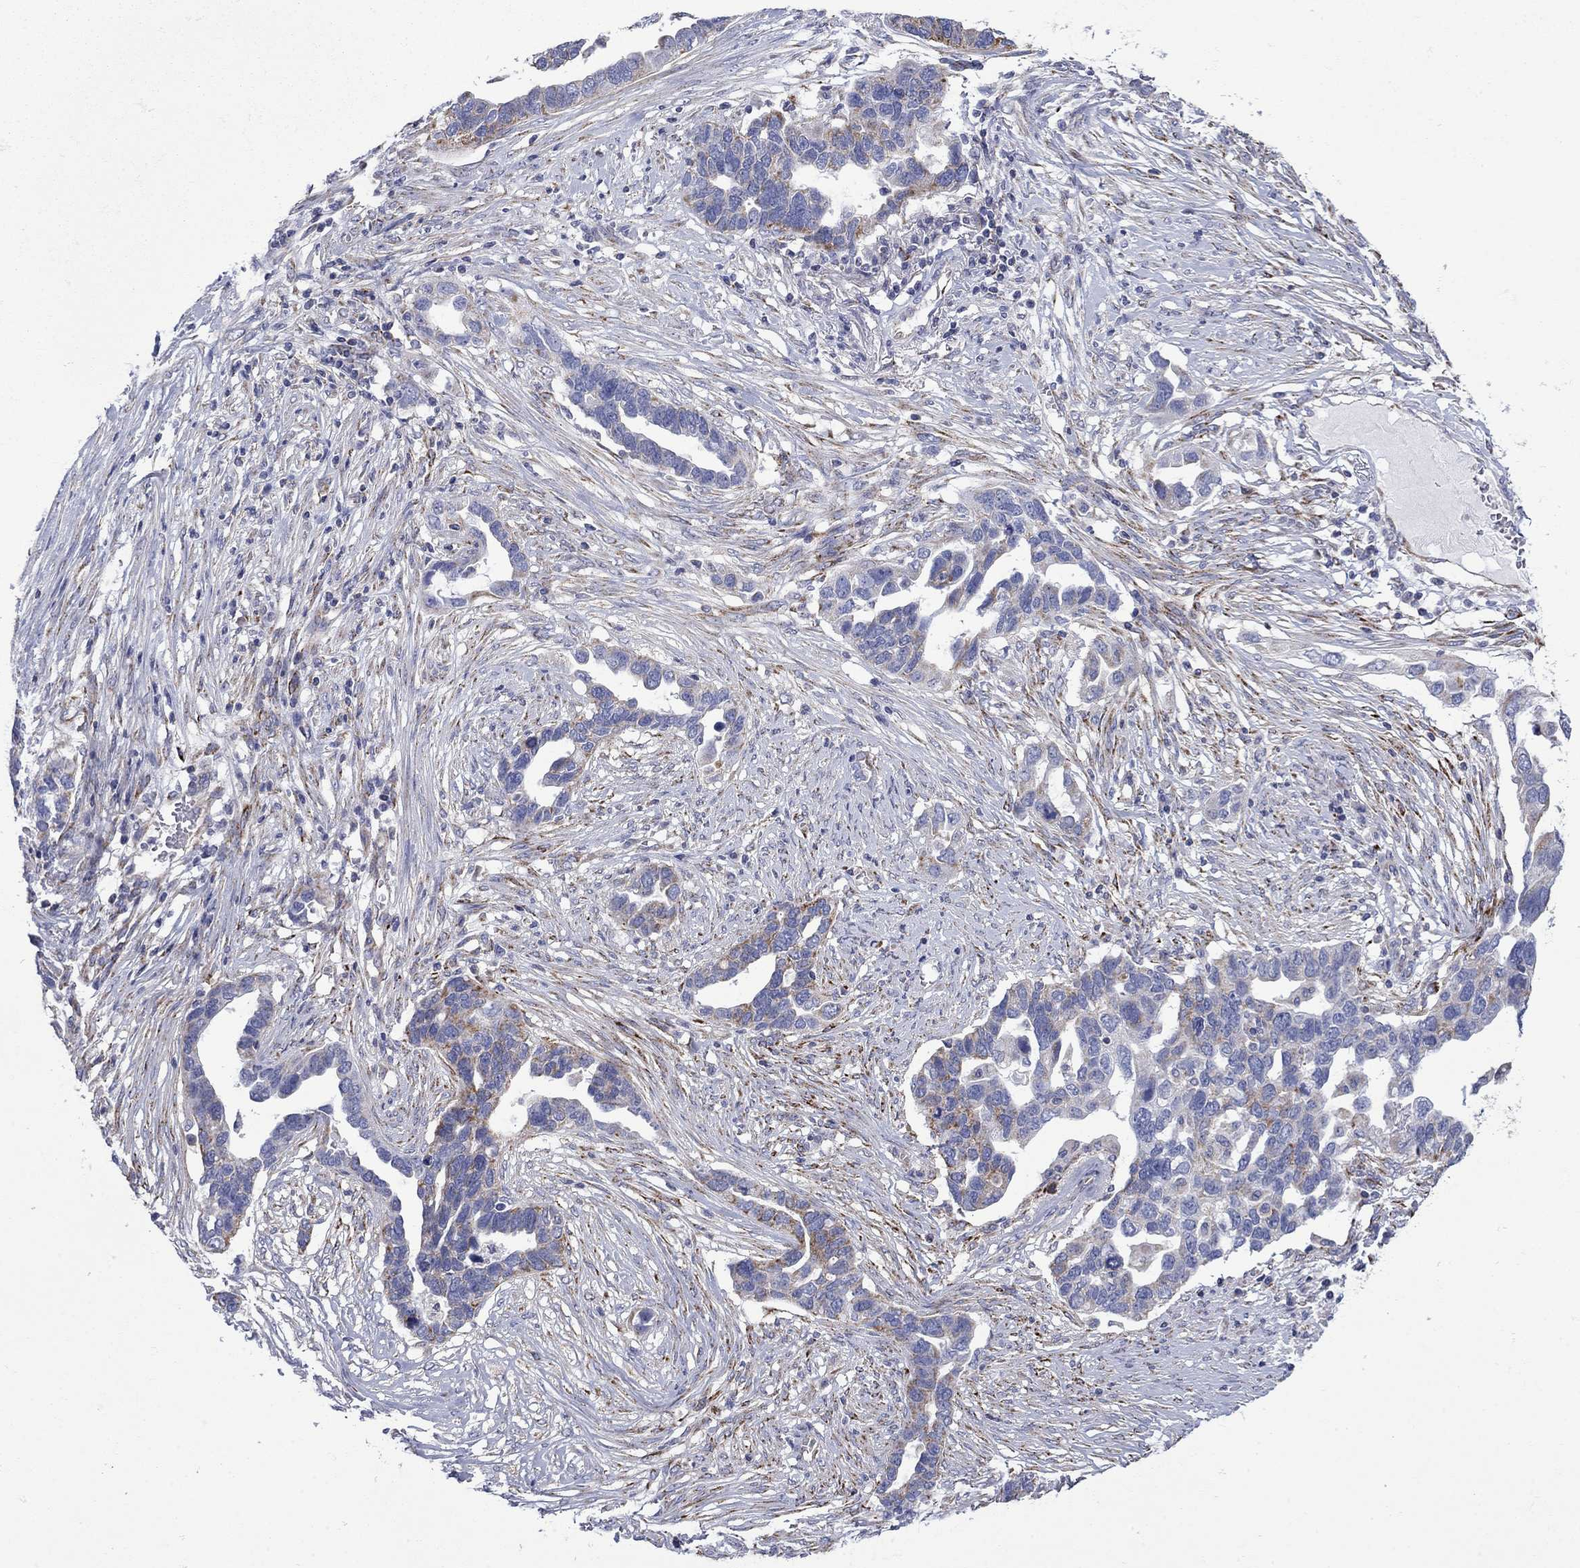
{"staining": {"intensity": "moderate", "quantity": "<25%", "location": "cytoplasmic/membranous"}, "tissue": "ovarian cancer", "cell_type": "Tumor cells", "image_type": "cancer", "snomed": [{"axis": "morphology", "description": "Cystadenocarcinoma, serous, NOS"}, {"axis": "topography", "description": "Ovary"}], "caption": "A histopathology image of ovarian serous cystadenocarcinoma stained for a protein displays moderate cytoplasmic/membranous brown staining in tumor cells. The staining was performed using DAB (3,3'-diaminobenzidine) to visualize the protein expression in brown, while the nuclei were stained in blue with hematoxylin (Magnification: 20x).", "gene": "CISD1", "patient": {"sex": "female", "age": 54}}